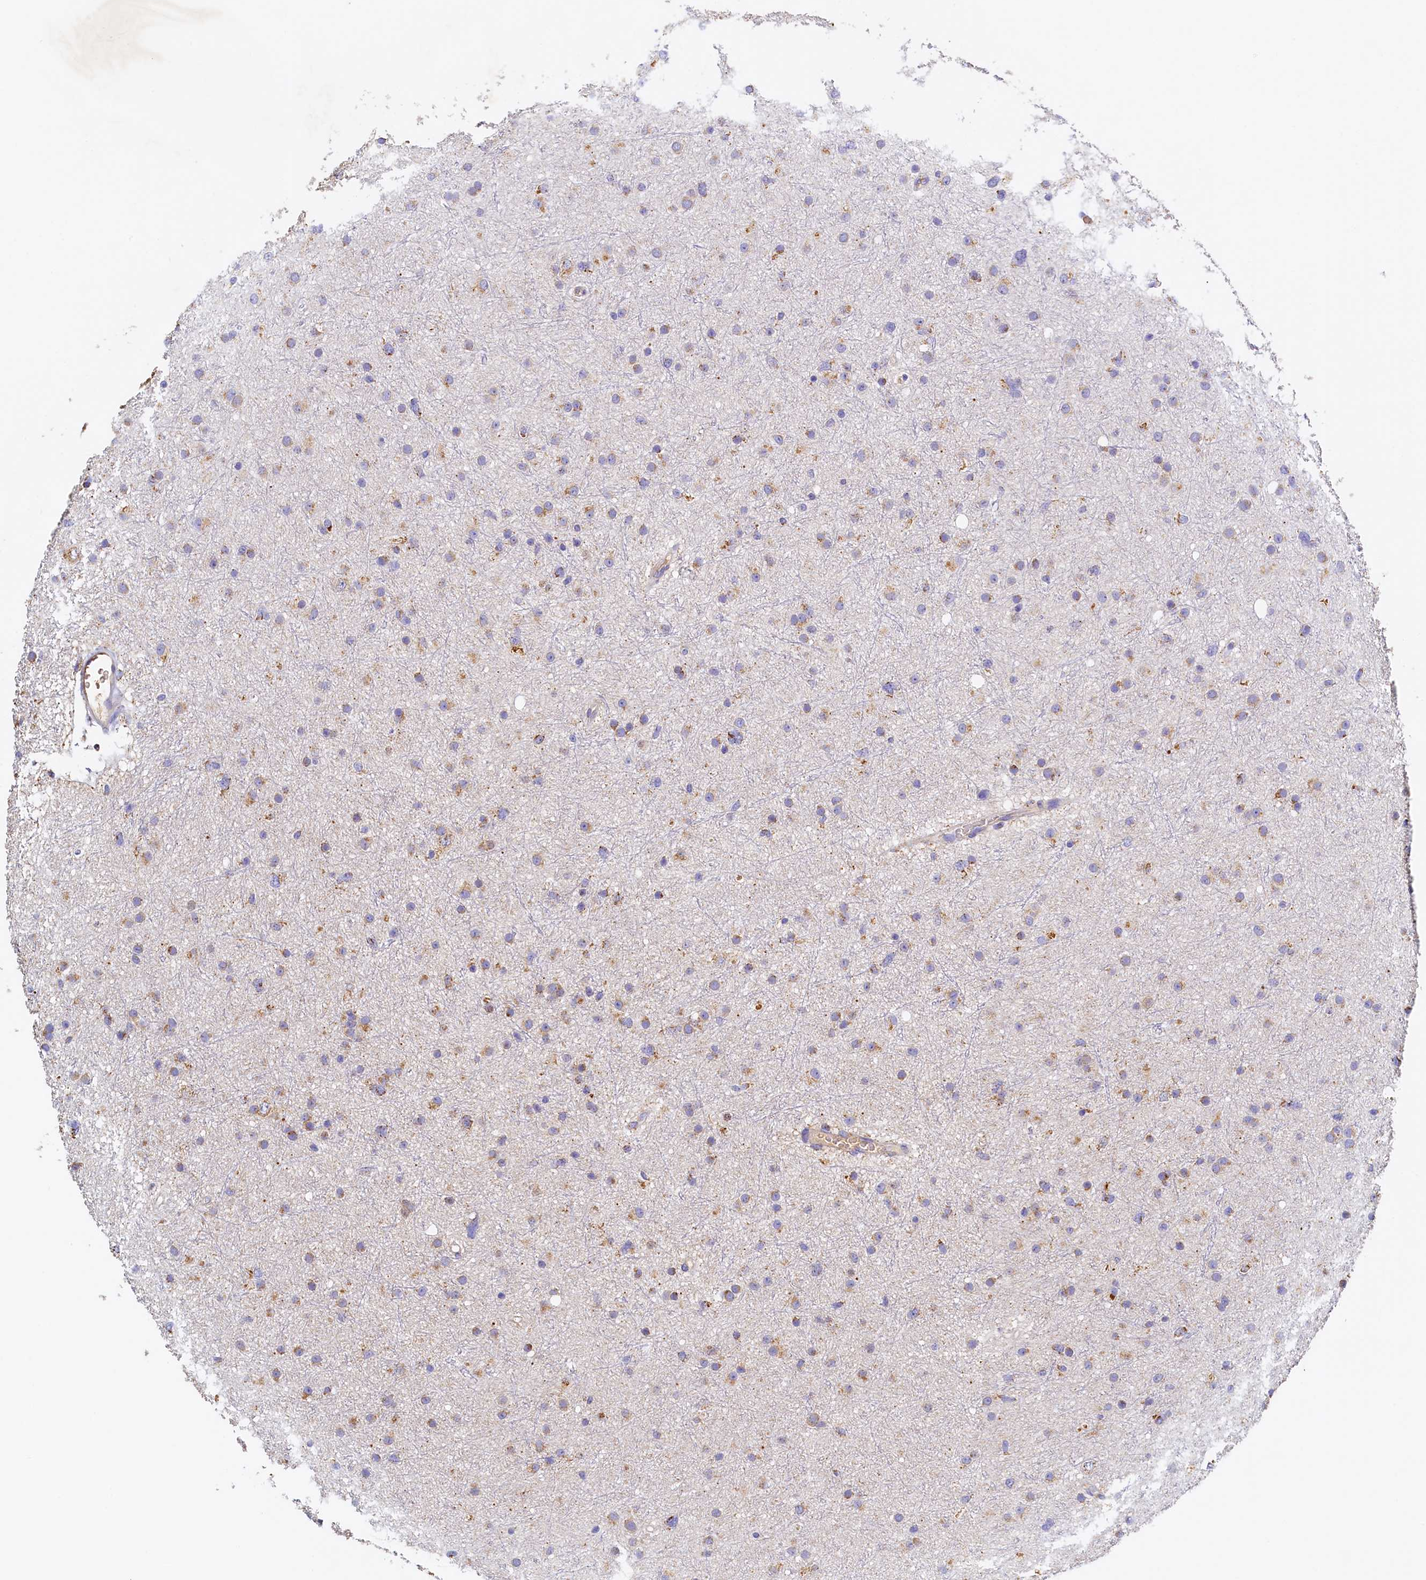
{"staining": {"intensity": "weak", "quantity": ">75%", "location": "cytoplasmic/membranous"}, "tissue": "glioma", "cell_type": "Tumor cells", "image_type": "cancer", "snomed": [{"axis": "morphology", "description": "Glioma, malignant, Low grade"}, {"axis": "topography", "description": "Cerebral cortex"}], "caption": "The photomicrograph exhibits a brown stain indicating the presence of a protein in the cytoplasmic/membranous of tumor cells in low-grade glioma (malignant). (Brightfield microscopy of DAB IHC at high magnification).", "gene": "POC1A", "patient": {"sex": "female", "age": 39}}